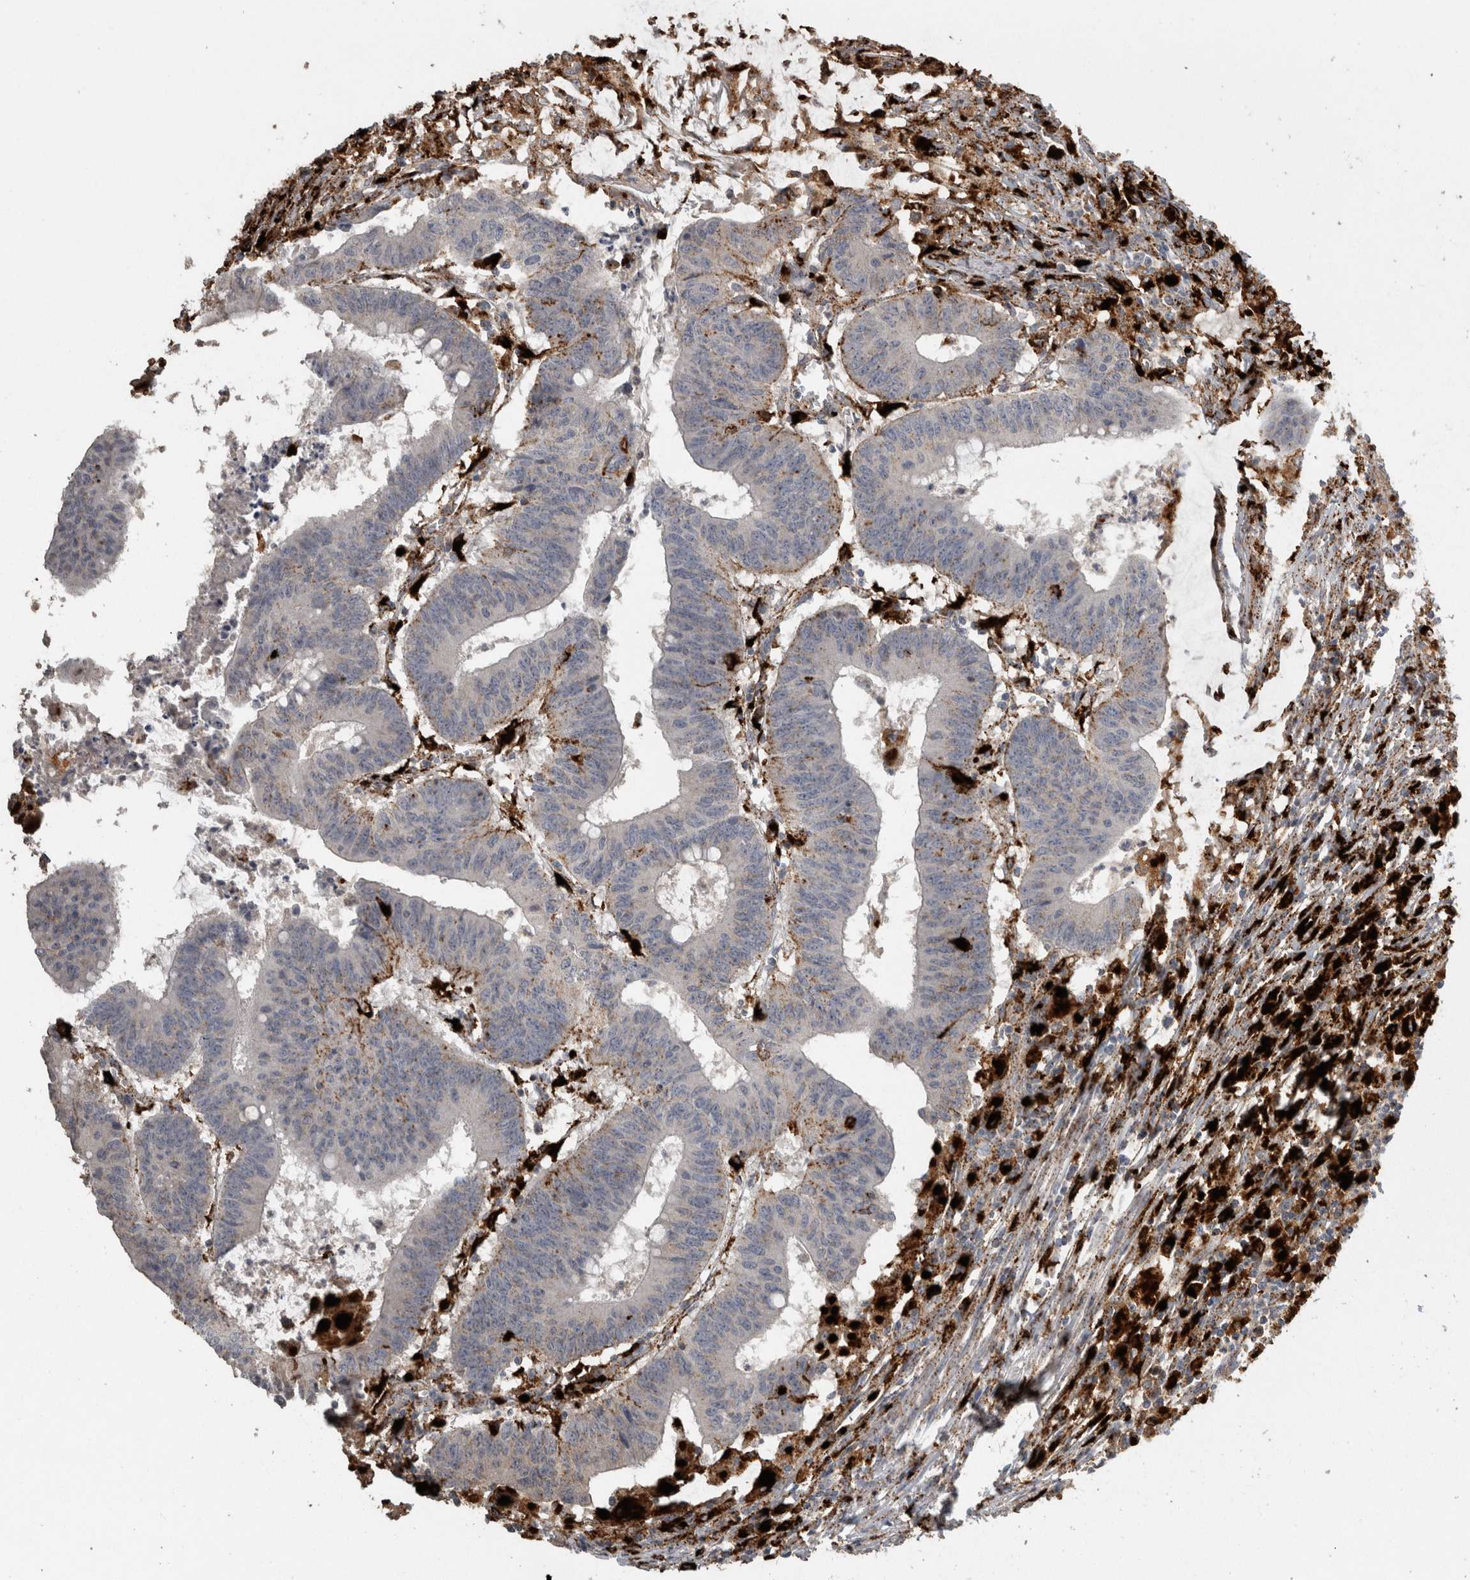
{"staining": {"intensity": "weak", "quantity": "<25%", "location": "cytoplasmic/membranous"}, "tissue": "colorectal cancer", "cell_type": "Tumor cells", "image_type": "cancer", "snomed": [{"axis": "morphology", "description": "Adenocarcinoma, NOS"}, {"axis": "topography", "description": "Colon"}], "caption": "The histopathology image displays no significant staining in tumor cells of colorectal cancer.", "gene": "CTSZ", "patient": {"sex": "male", "age": 45}}